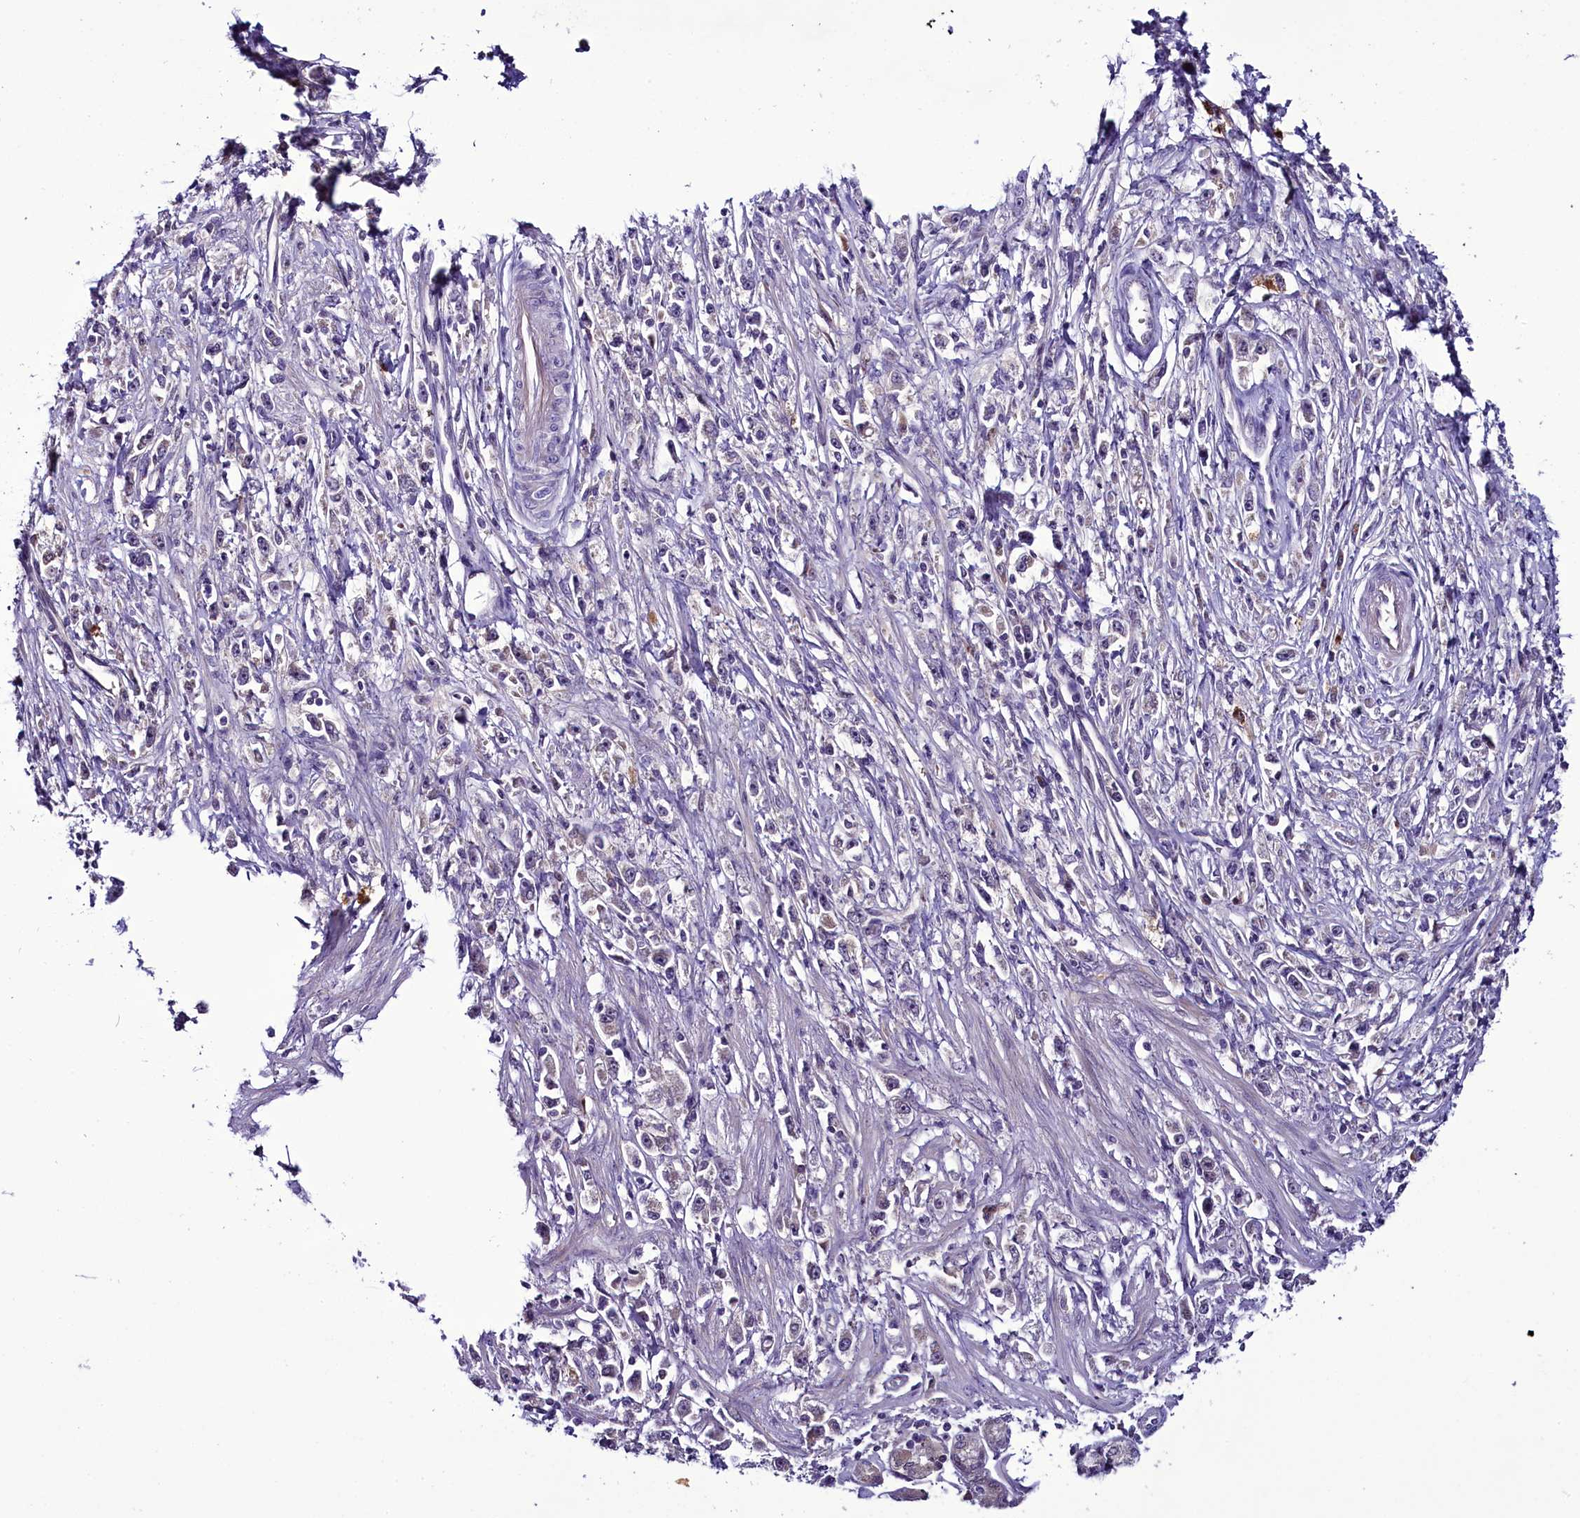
{"staining": {"intensity": "negative", "quantity": "none", "location": "none"}, "tissue": "stomach cancer", "cell_type": "Tumor cells", "image_type": "cancer", "snomed": [{"axis": "morphology", "description": "Adenocarcinoma, NOS"}, {"axis": "topography", "description": "Stomach"}], "caption": "This image is of adenocarcinoma (stomach) stained with IHC to label a protein in brown with the nuclei are counter-stained blue. There is no expression in tumor cells.", "gene": "C9orf40", "patient": {"sex": "female", "age": 59}}